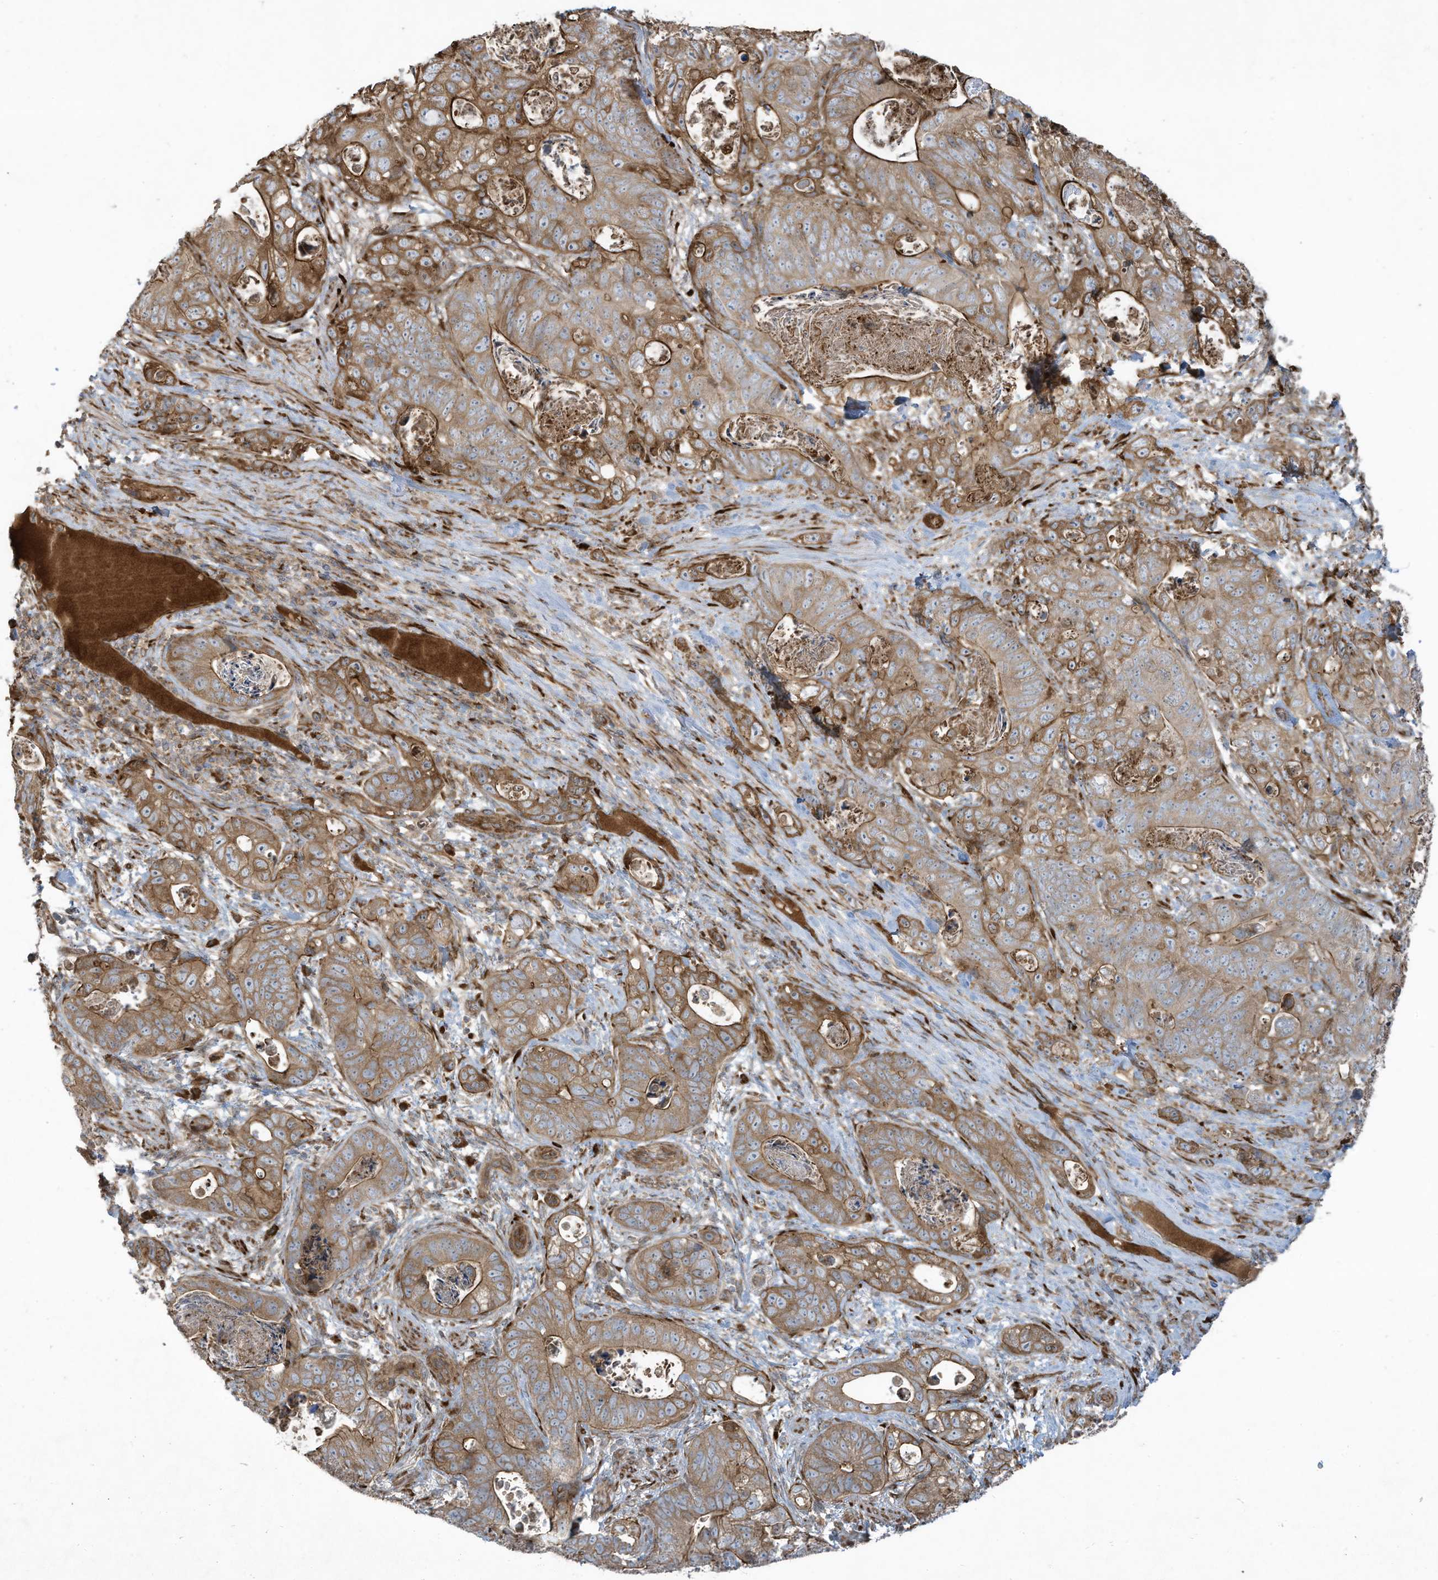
{"staining": {"intensity": "moderate", "quantity": ">75%", "location": "cytoplasmic/membranous"}, "tissue": "stomach cancer", "cell_type": "Tumor cells", "image_type": "cancer", "snomed": [{"axis": "morphology", "description": "Normal tissue, NOS"}, {"axis": "morphology", "description": "Adenocarcinoma, NOS"}, {"axis": "topography", "description": "Stomach"}], "caption": "A micrograph of stomach cancer stained for a protein displays moderate cytoplasmic/membranous brown staining in tumor cells.", "gene": "DDIT4", "patient": {"sex": "female", "age": 89}}